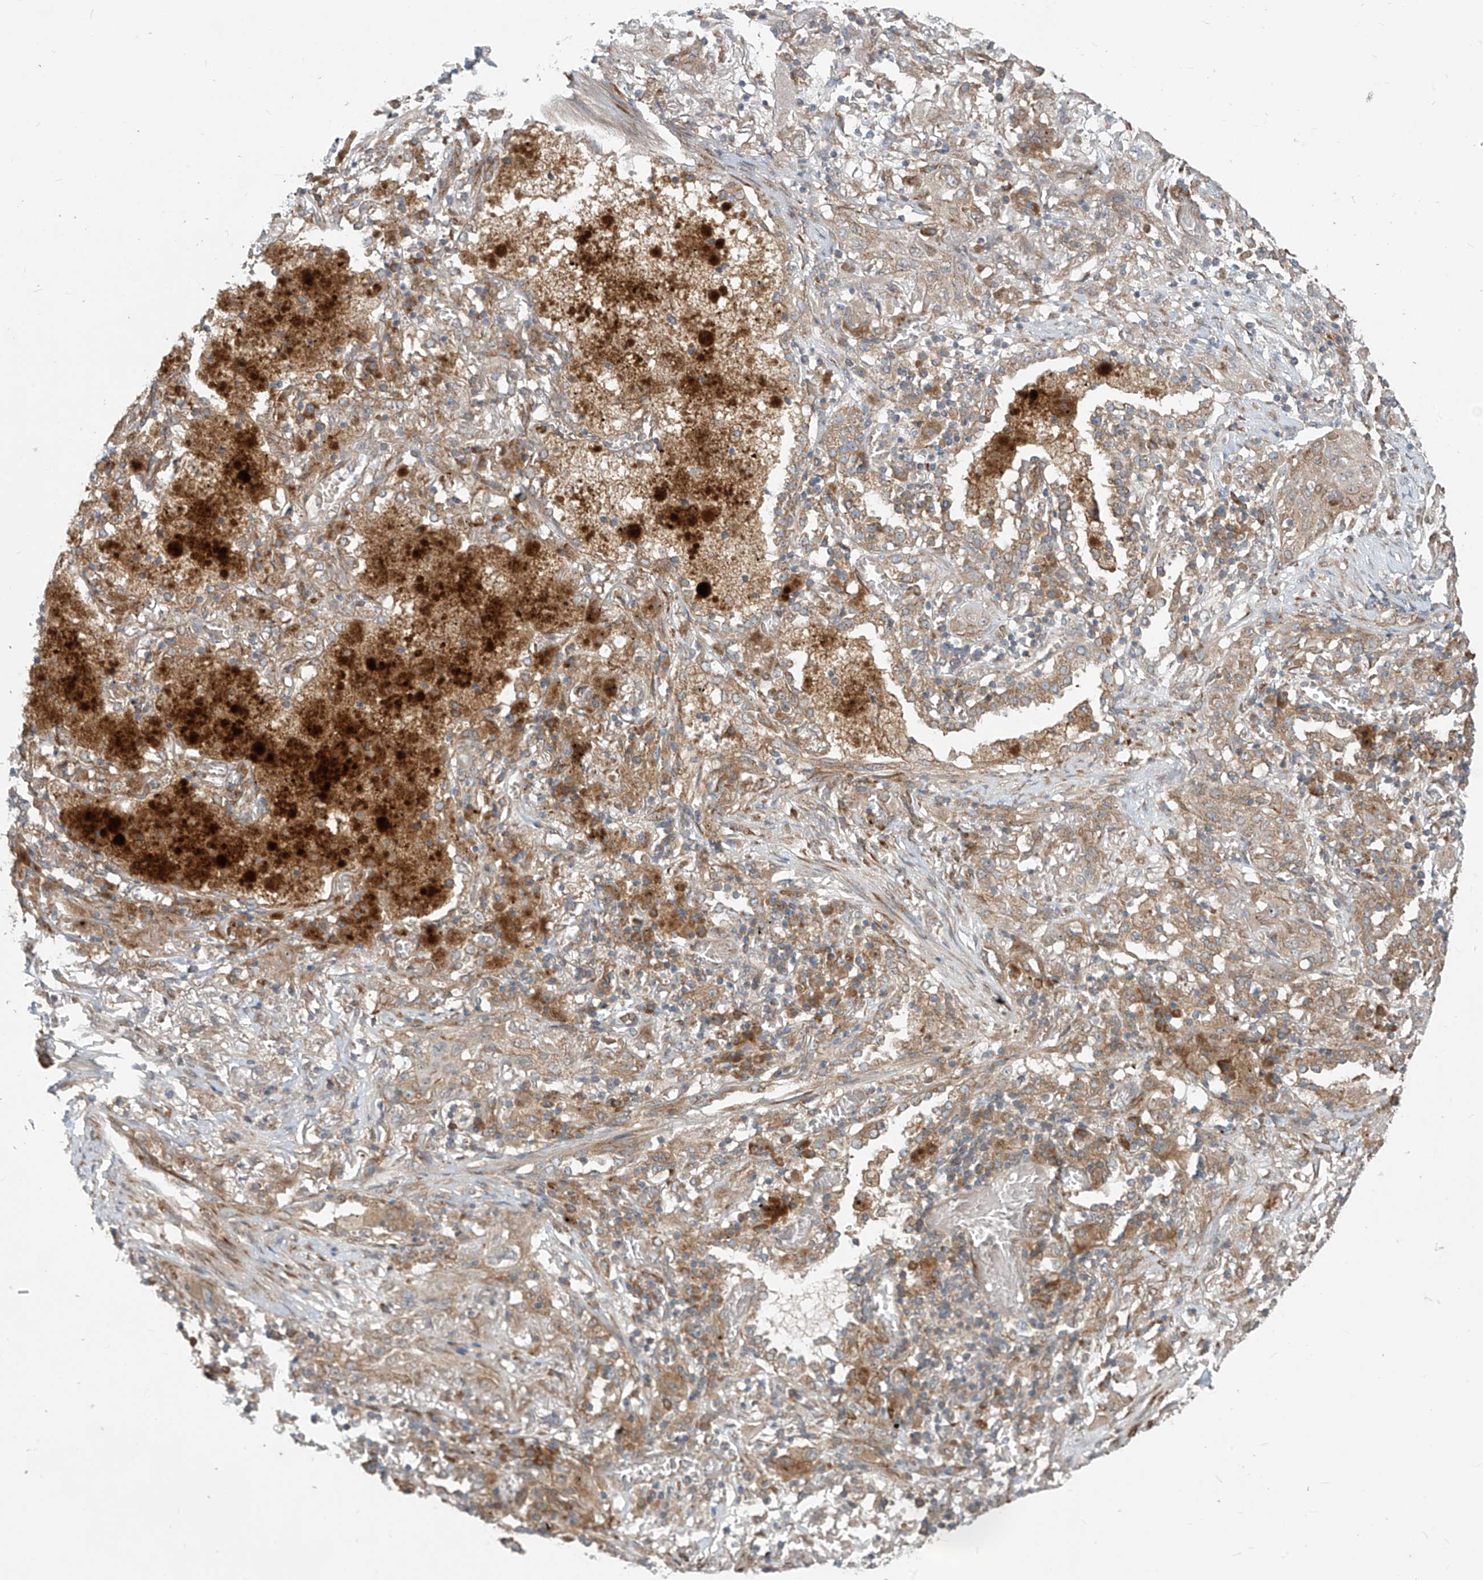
{"staining": {"intensity": "moderate", "quantity": ">75%", "location": "cytoplasmic/membranous"}, "tissue": "lung cancer", "cell_type": "Tumor cells", "image_type": "cancer", "snomed": [{"axis": "morphology", "description": "Squamous cell carcinoma, NOS"}, {"axis": "topography", "description": "Lung"}], "caption": "Immunohistochemical staining of lung cancer (squamous cell carcinoma) shows moderate cytoplasmic/membranous protein positivity in approximately >75% of tumor cells.", "gene": "KATNIP", "patient": {"sex": "female", "age": 47}}